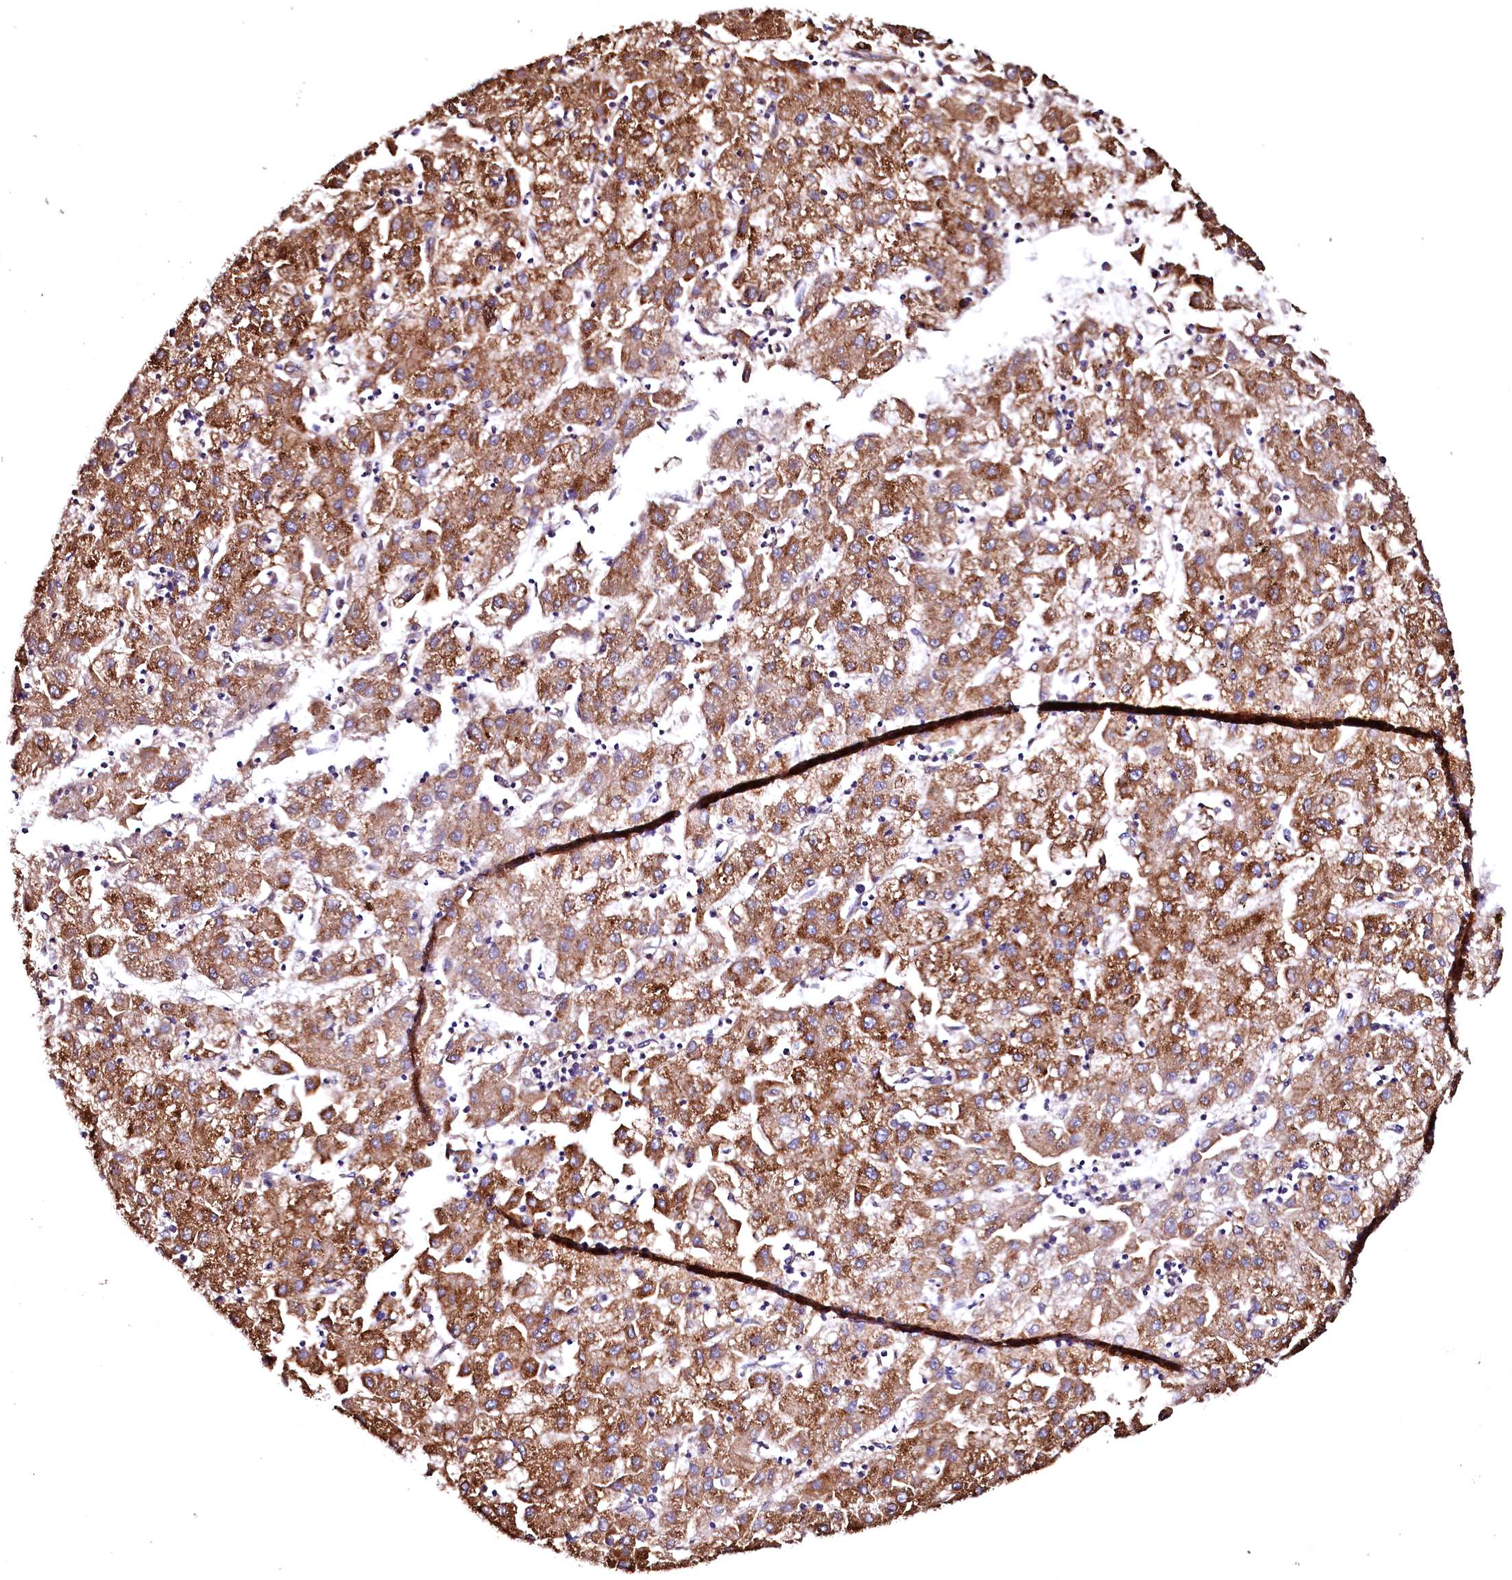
{"staining": {"intensity": "strong", "quantity": ">75%", "location": "cytoplasmic/membranous"}, "tissue": "liver cancer", "cell_type": "Tumor cells", "image_type": "cancer", "snomed": [{"axis": "morphology", "description": "Carcinoma, Hepatocellular, NOS"}, {"axis": "topography", "description": "Liver"}], "caption": "Tumor cells exhibit strong cytoplasmic/membranous expression in about >75% of cells in liver hepatocellular carcinoma. (DAB (3,3'-diaminobenzidine) = brown stain, brightfield microscopy at high magnification).", "gene": "GPR176", "patient": {"sex": "male", "age": 72}}